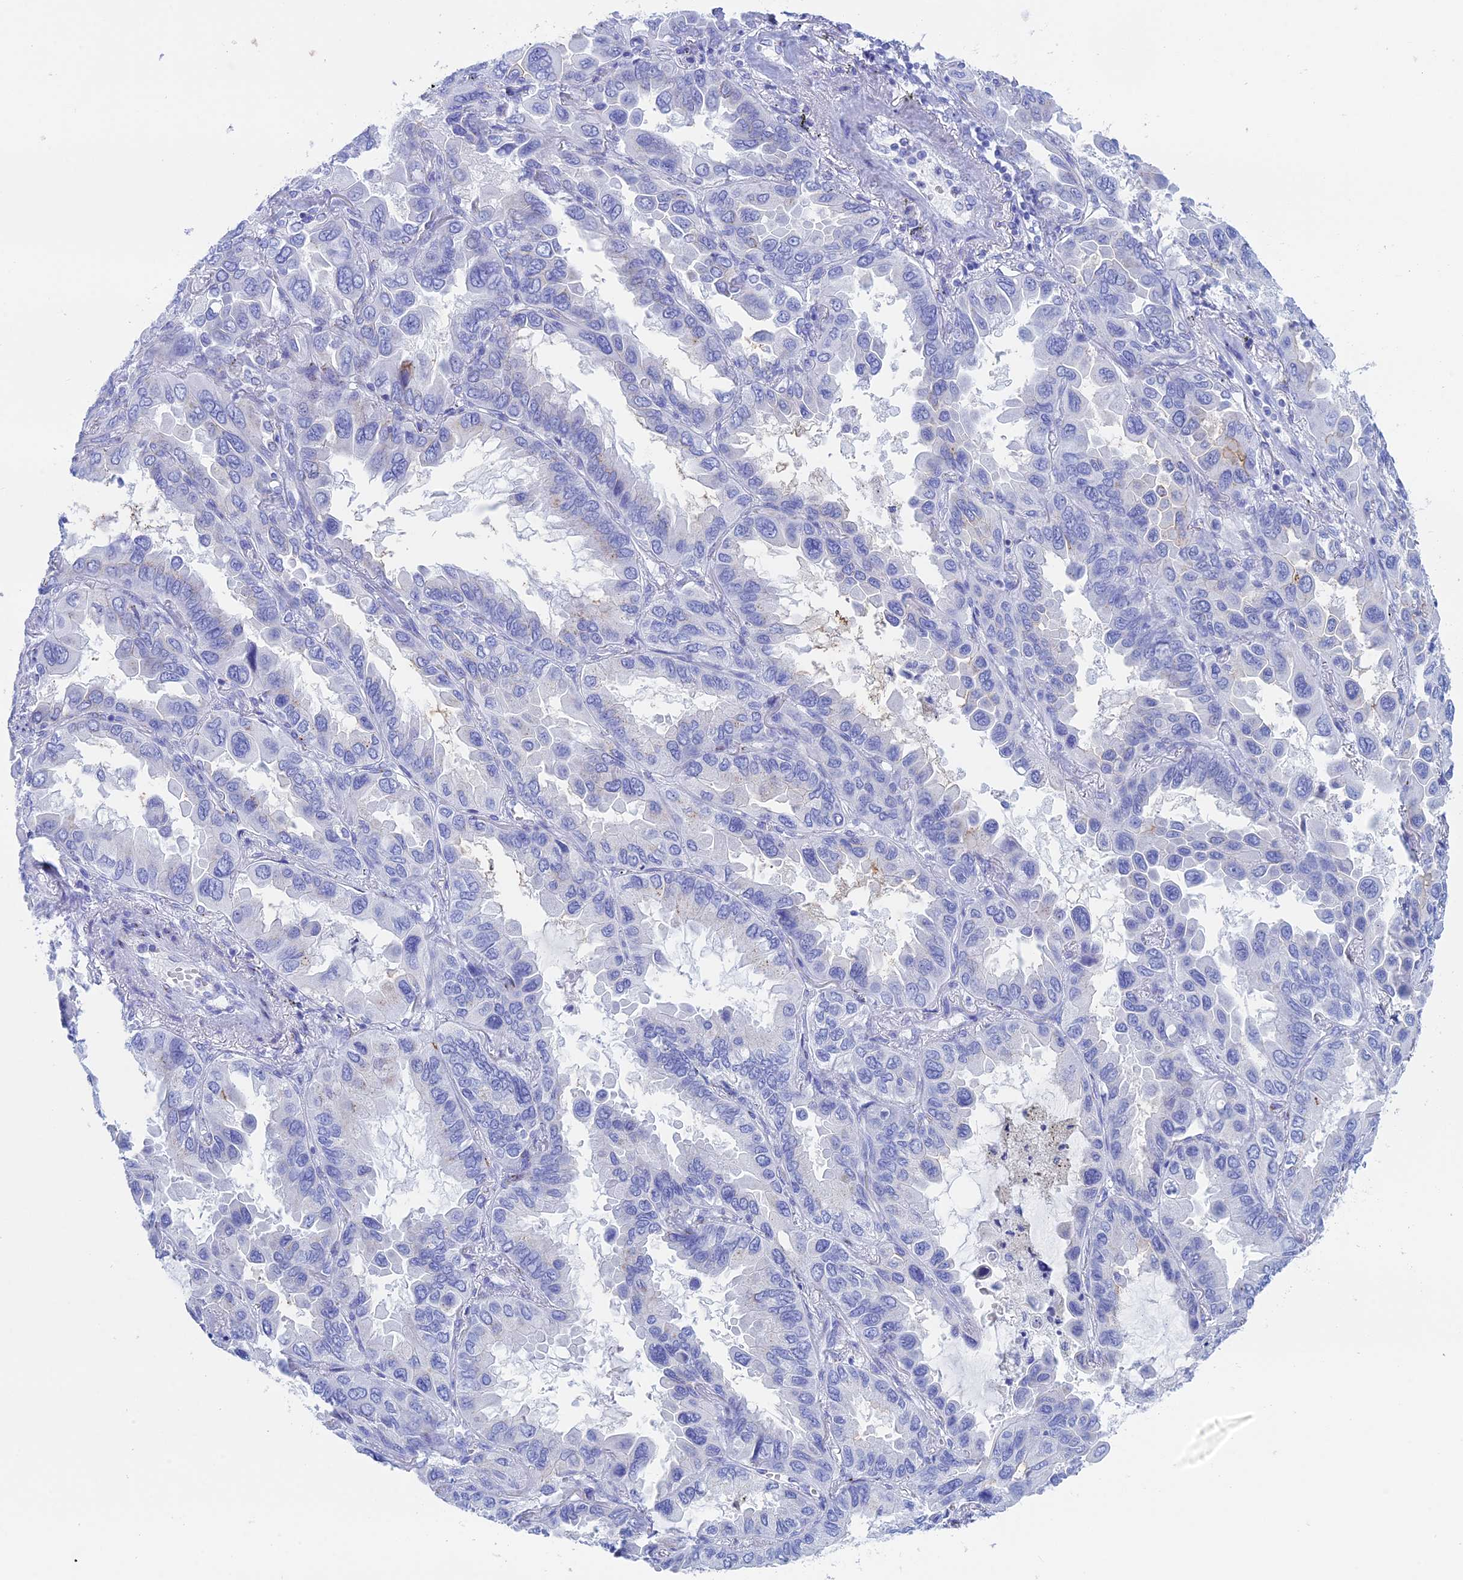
{"staining": {"intensity": "negative", "quantity": "none", "location": "none"}, "tissue": "lung cancer", "cell_type": "Tumor cells", "image_type": "cancer", "snomed": [{"axis": "morphology", "description": "Adenocarcinoma, NOS"}, {"axis": "topography", "description": "Lung"}], "caption": "The IHC histopathology image has no significant staining in tumor cells of lung cancer (adenocarcinoma) tissue.", "gene": "ERICH4", "patient": {"sex": "male", "age": 64}}